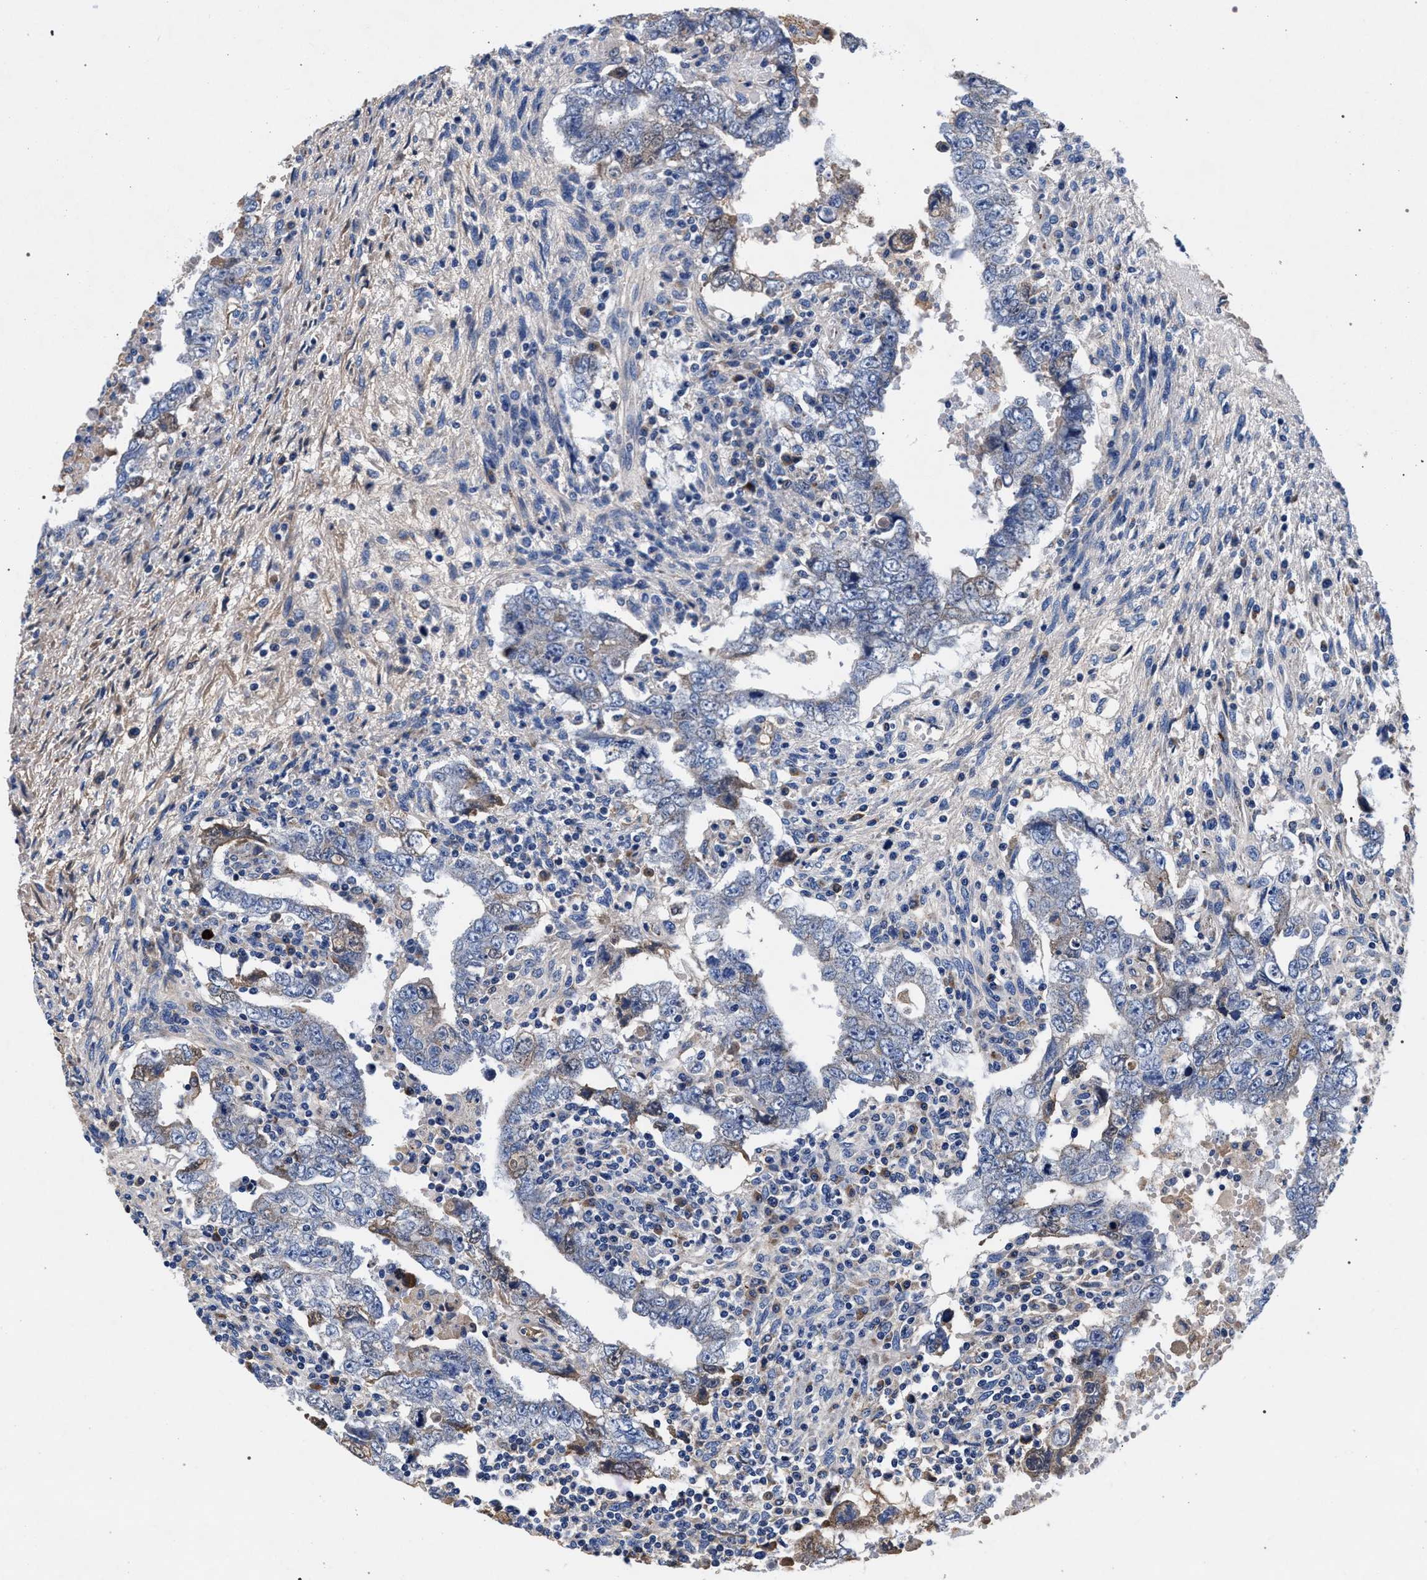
{"staining": {"intensity": "negative", "quantity": "none", "location": "none"}, "tissue": "testis cancer", "cell_type": "Tumor cells", "image_type": "cancer", "snomed": [{"axis": "morphology", "description": "Carcinoma, Embryonal, NOS"}, {"axis": "topography", "description": "Testis"}], "caption": "This is a histopathology image of immunohistochemistry (IHC) staining of testis embryonal carcinoma, which shows no positivity in tumor cells. Brightfield microscopy of immunohistochemistry (IHC) stained with DAB (brown) and hematoxylin (blue), captured at high magnification.", "gene": "ACOX1", "patient": {"sex": "male", "age": 26}}